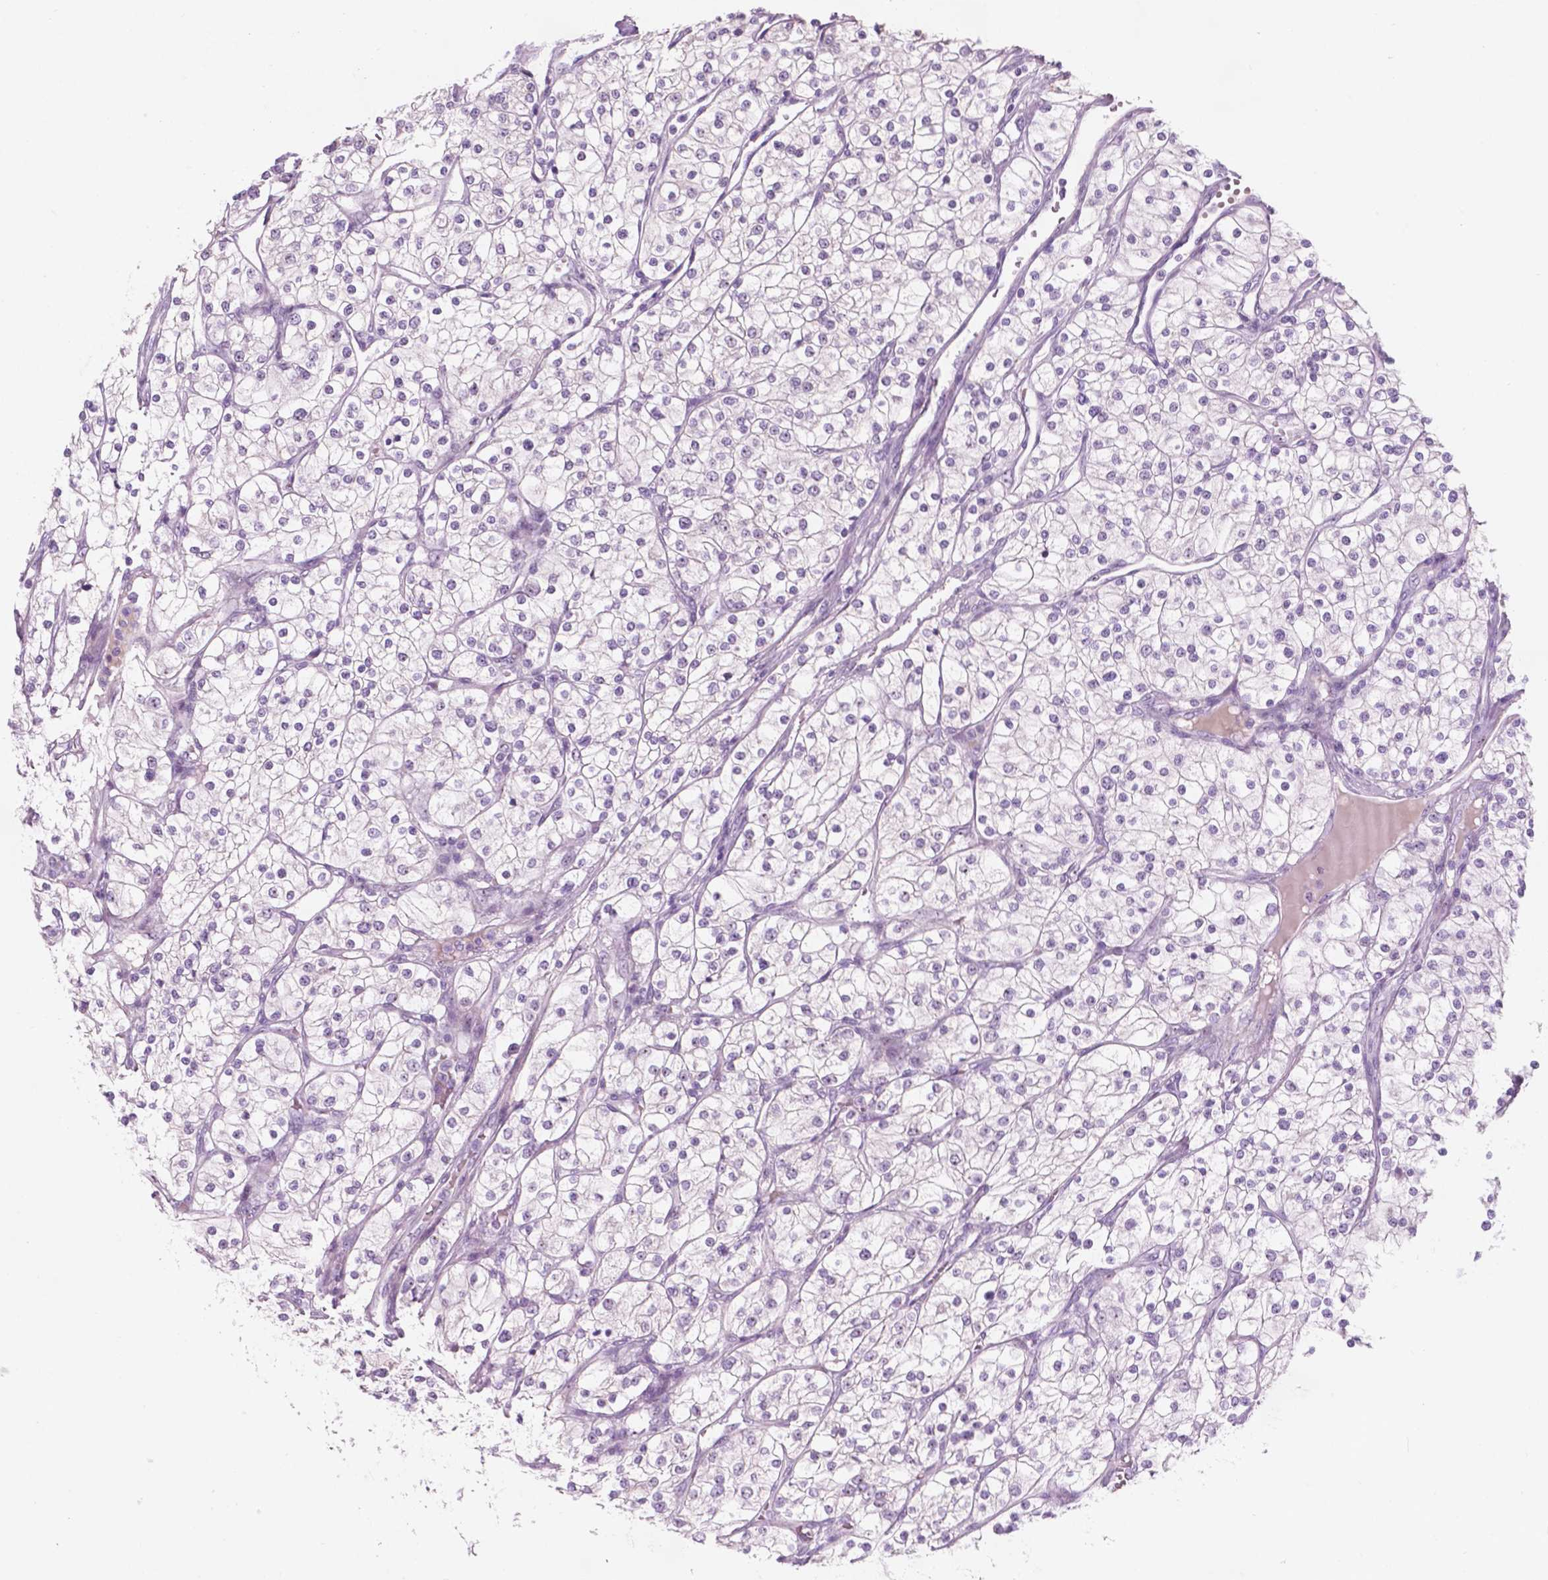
{"staining": {"intensity": "negative", "quantity": "none", "location": "none"}, "tissue": "renal cancer", "cell_type": "Tumor cells", "image_type": "cancer", "snomed": [{"axis": "morphology", "description": "Adenocarcinoma, NOS"}, {"axis": "topography", "description": "Kidney"}], "caption": "Tumor cells show no significant protein positivity in renal cancer (adenocarcinoma). Nuclei are stained in blue.", "gene": "ZNF853", "patient": {"sex": "male", "age": 80}}